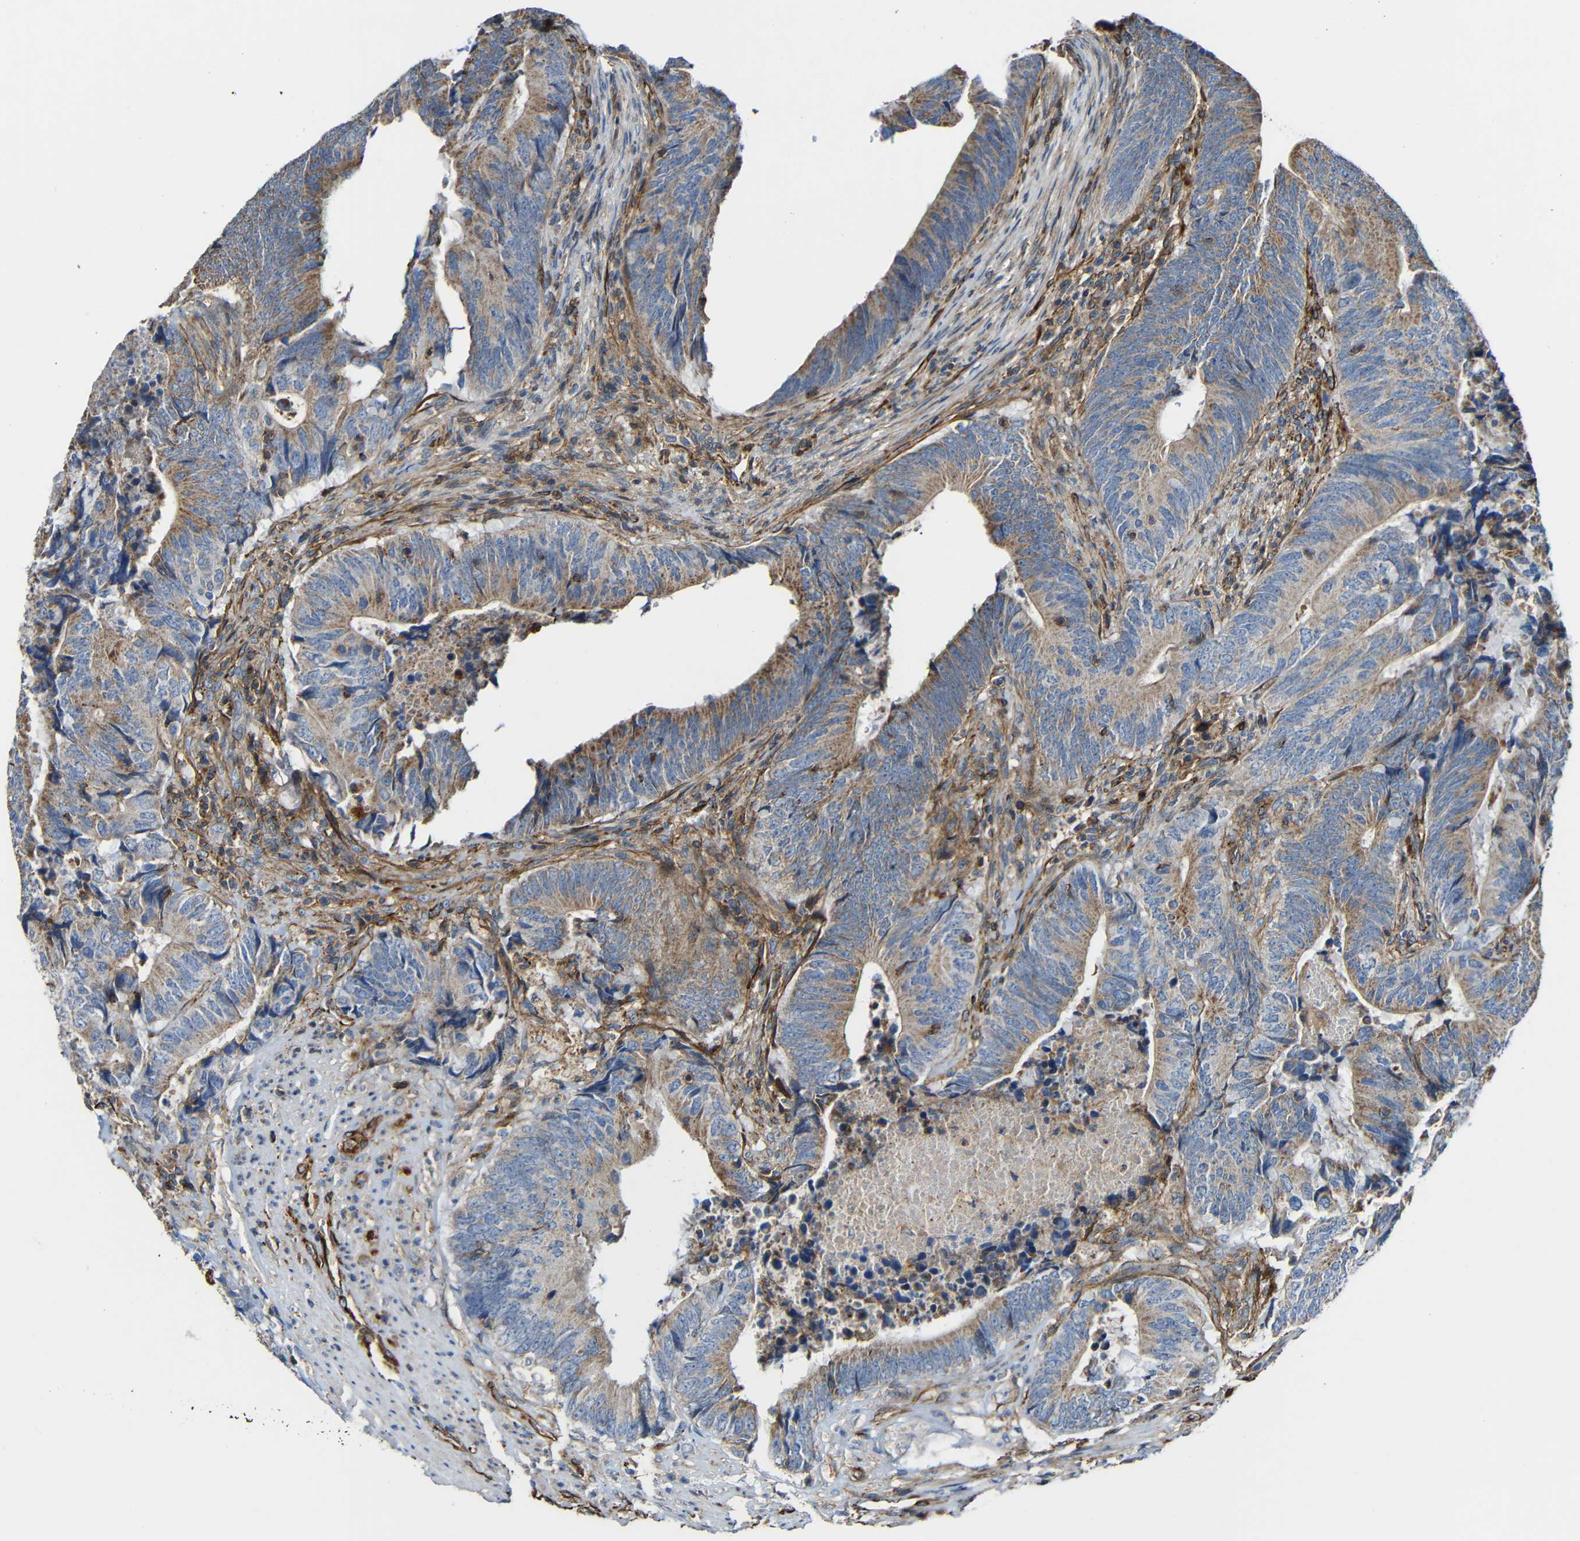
{"staining": {"intensity": "moderate", "quantity": ">75%", "location": "cytoplasmic/membranous"}, "tissue": "colorectal cancer", "cell_type": "Tumor cells", "image_type": "cancer", "snomed": [{"axis": "morphology", "description": "Normal tissue, NOS"}, {"axis": "morphology", "description": "Adenocarcinoma, NOS"}, {"axis": "topography", "description": "Colon"}], "caption": "Adenocarcinoma (colorectal) stained with DAB immunohistochemistry (IHC) displays medium levels of moderate cytoplasmic/membranous expression in about >75% of tumor cells. Using DAB (3,3'-diaminobenzidine) (brown) and hematoxylin (blue) stains, captured at high magnification using brightfield microscopy.", "gene": "IGSF10", "patient": {"sex": "male", "age": 56}}